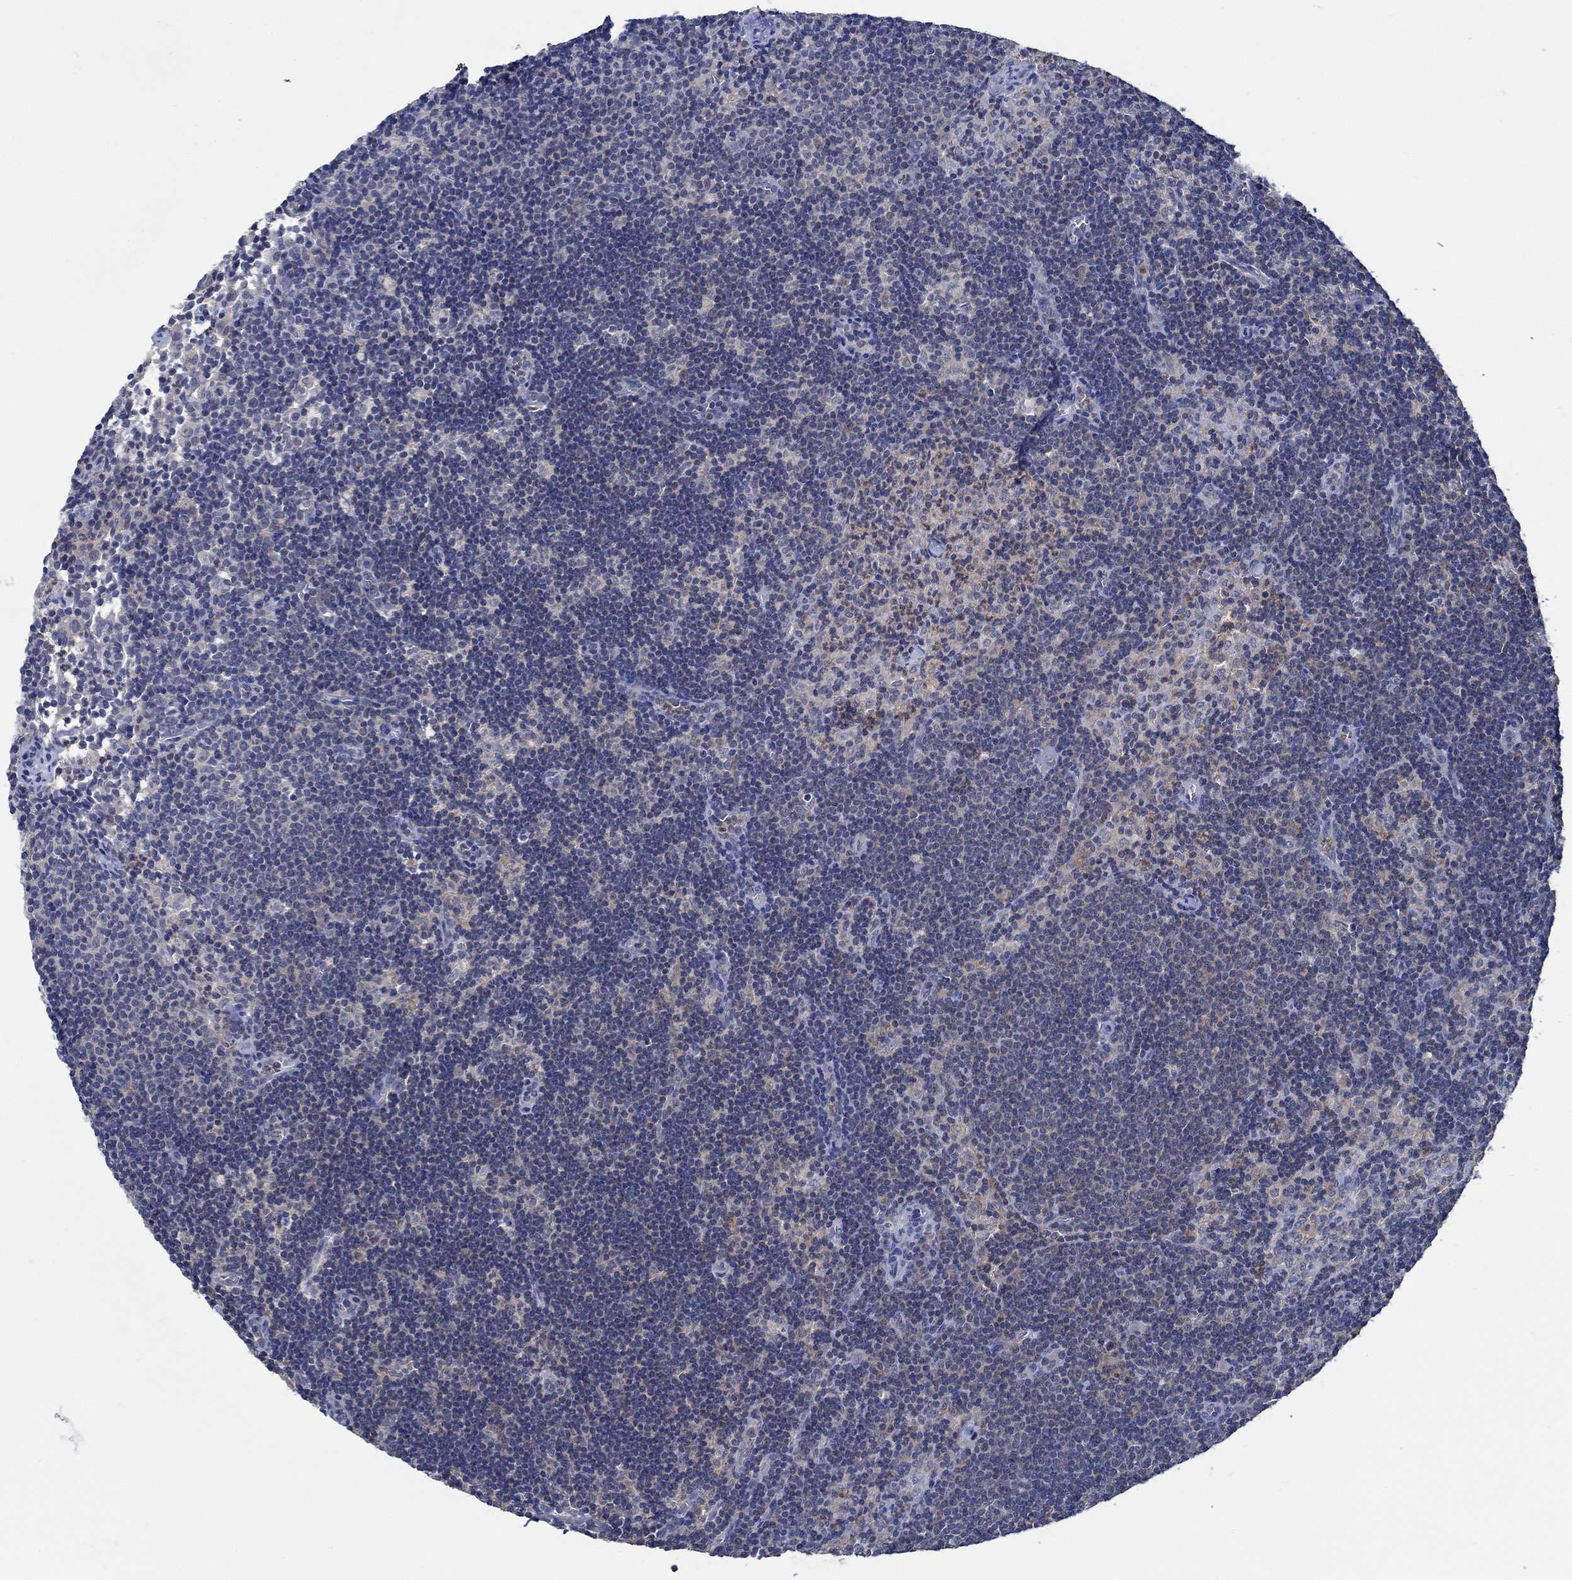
{"staining": {"intensity": "weak", "quantity": ">75%", "location": "cytoplasmic/membranous"}, "tissue": "lymph node", "cell_type": "Germinal center cells", "image_type": "normal", "snomed": [{"axis": "morphology", "description": "Normal tissue, NOS"}, {"axis": "topography", "description": "Lymph node"}], "caption": "Protein staining exhibits weak cytoplasmic/membranous expression in about >75% of germinal center cells in unremarkable lymph node. Using DAB (brown) and hematoxylin (blue) stains, captured at high magnification using brightfield microscopy.", "gene": "DACT1", "patient": {"sex": "female", "age": 34}}